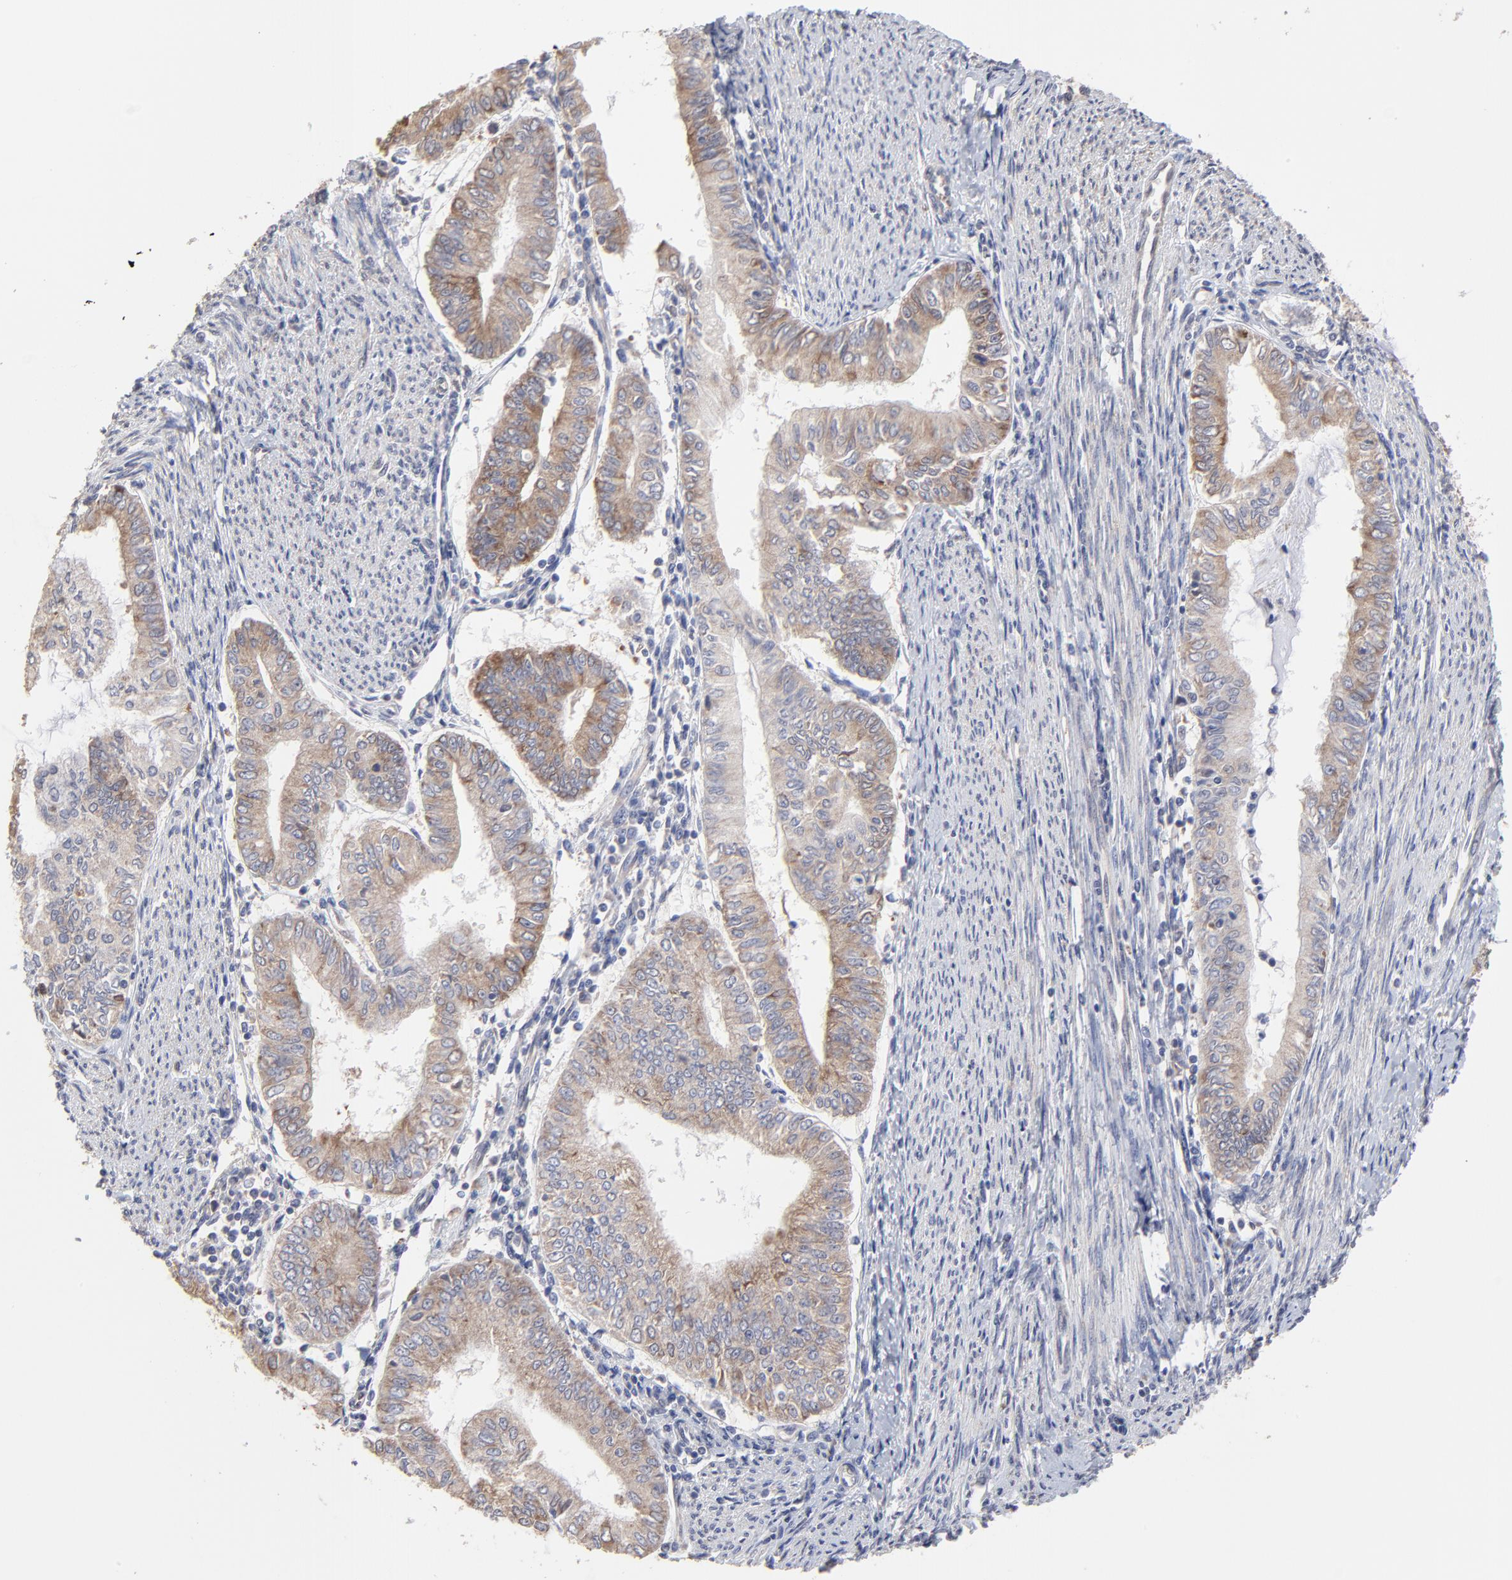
{"staining": {"intensity": "moderate", "quantity": "25%-75%", "location": "cytoplasmic/membranous"}, "tissue": "endometrial cancer", "cell_type": "Tumor cells", "image_type": "cancer", "snomed": [{"axis": "morphology", "description": "Adenocarcinoma, NOS"}, {"axis": "topography", "description": "Endometrium"}], "caption": "Immunohistochemistry of human endometrial cancer shows medium levels of moderate cytoplasmic/membranous staining in approximately 25%-75% of tumor cells.", "gene": "CCT2", "patient": {"sex": "female", "age": 66}}